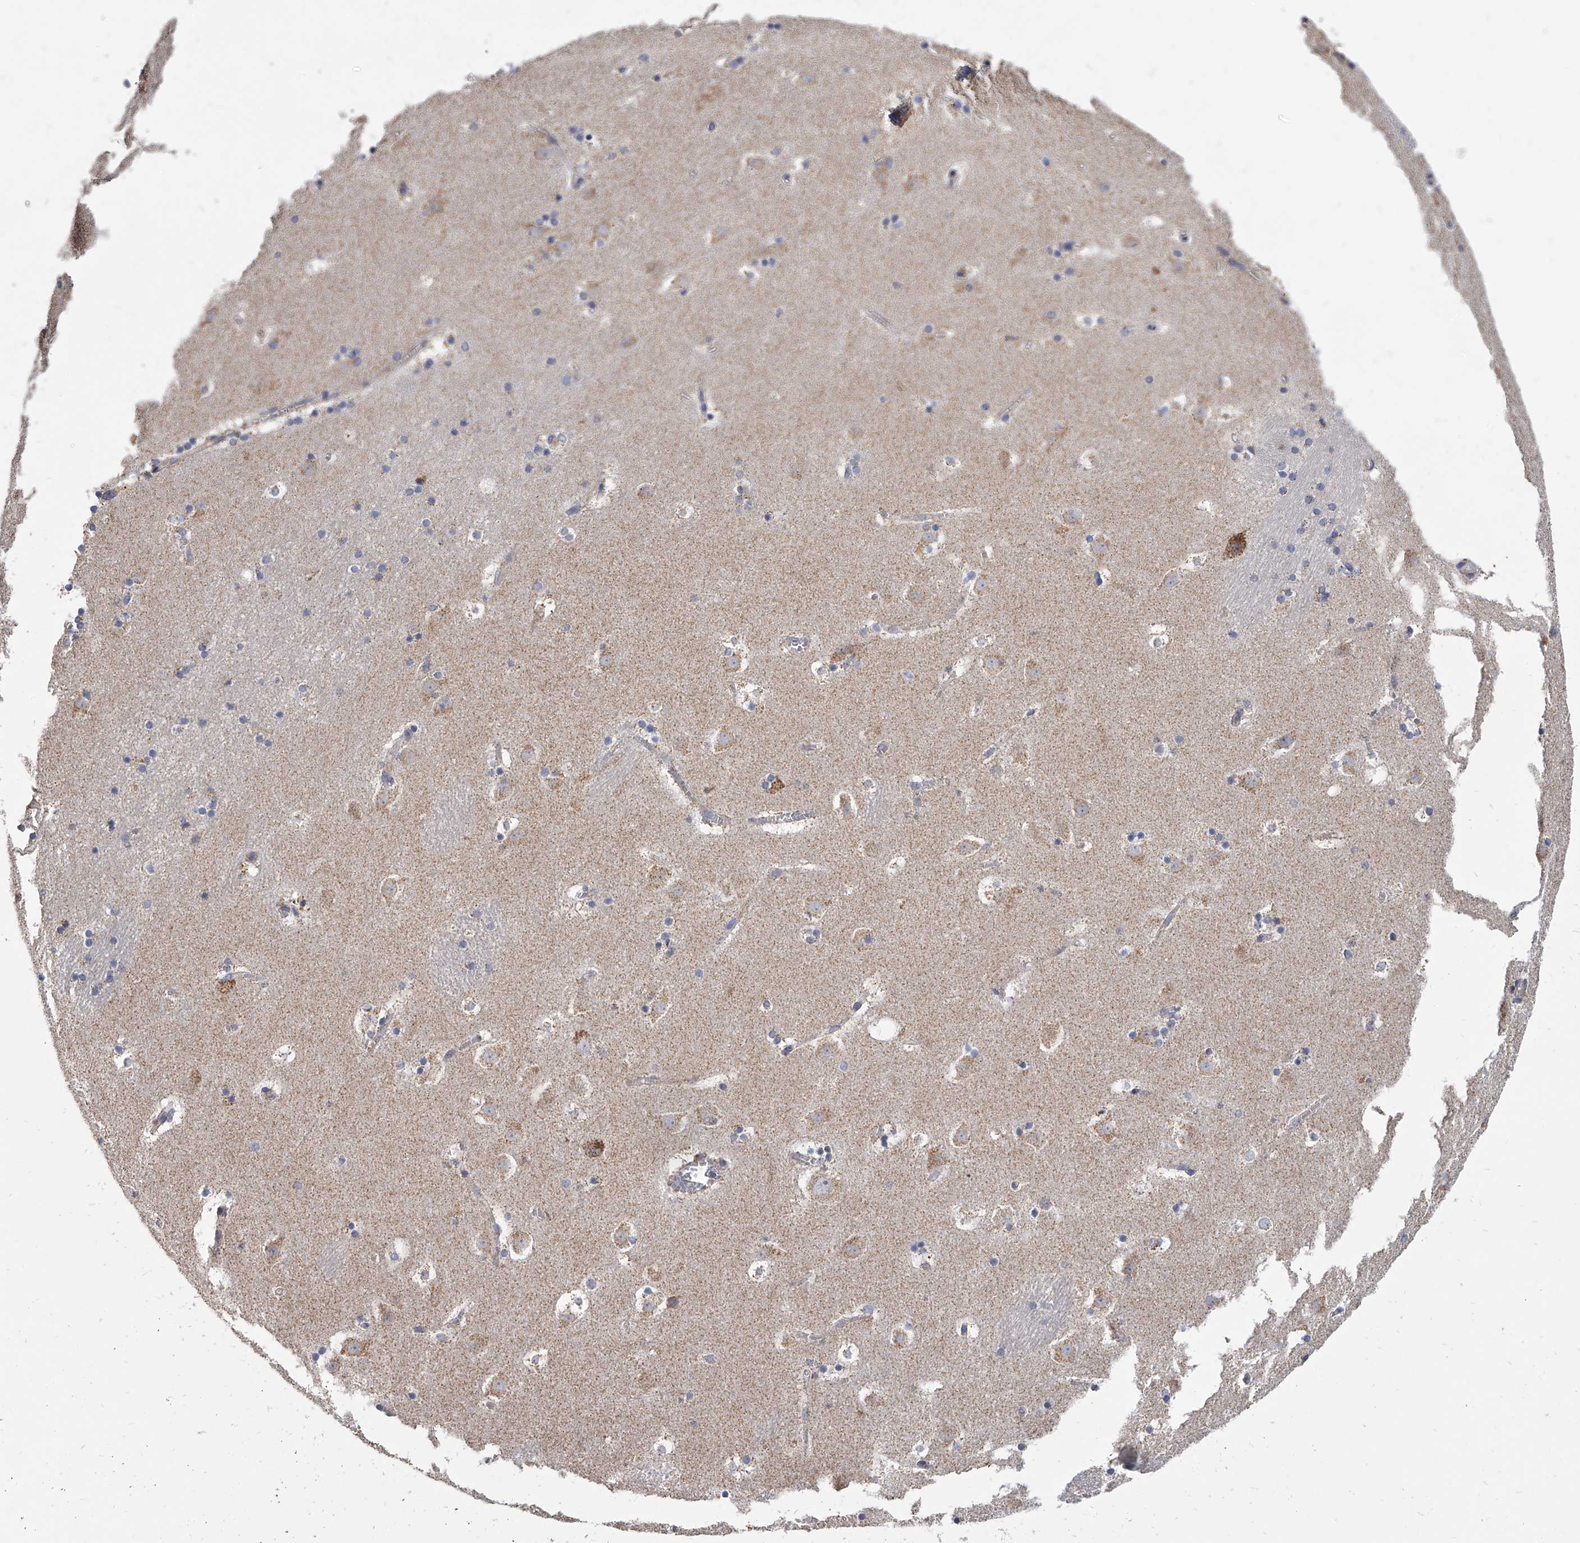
{"staining": {"intensity": "negative", "quantity": "none", "location": "none"}, "tissue": "caudate", "cell_type": "Glial cells", "image_type": "normal", "snomed": [{"axis": "morphology", "description": "Normal tissue, NOS"}, {"axis": "topography", "description": "Lateral ventricle wall"}], "caption": "Immunohistochemical staining of normal human caudate exhibits no significant positivity in glial cells. Brightfield microscopy of immunohistochemistry stained with DAB (brown) and hematoxylin (blue), captured at high magnification.", "gene": "MRPL28", "patient": {"sex": "male", "age": 45}}